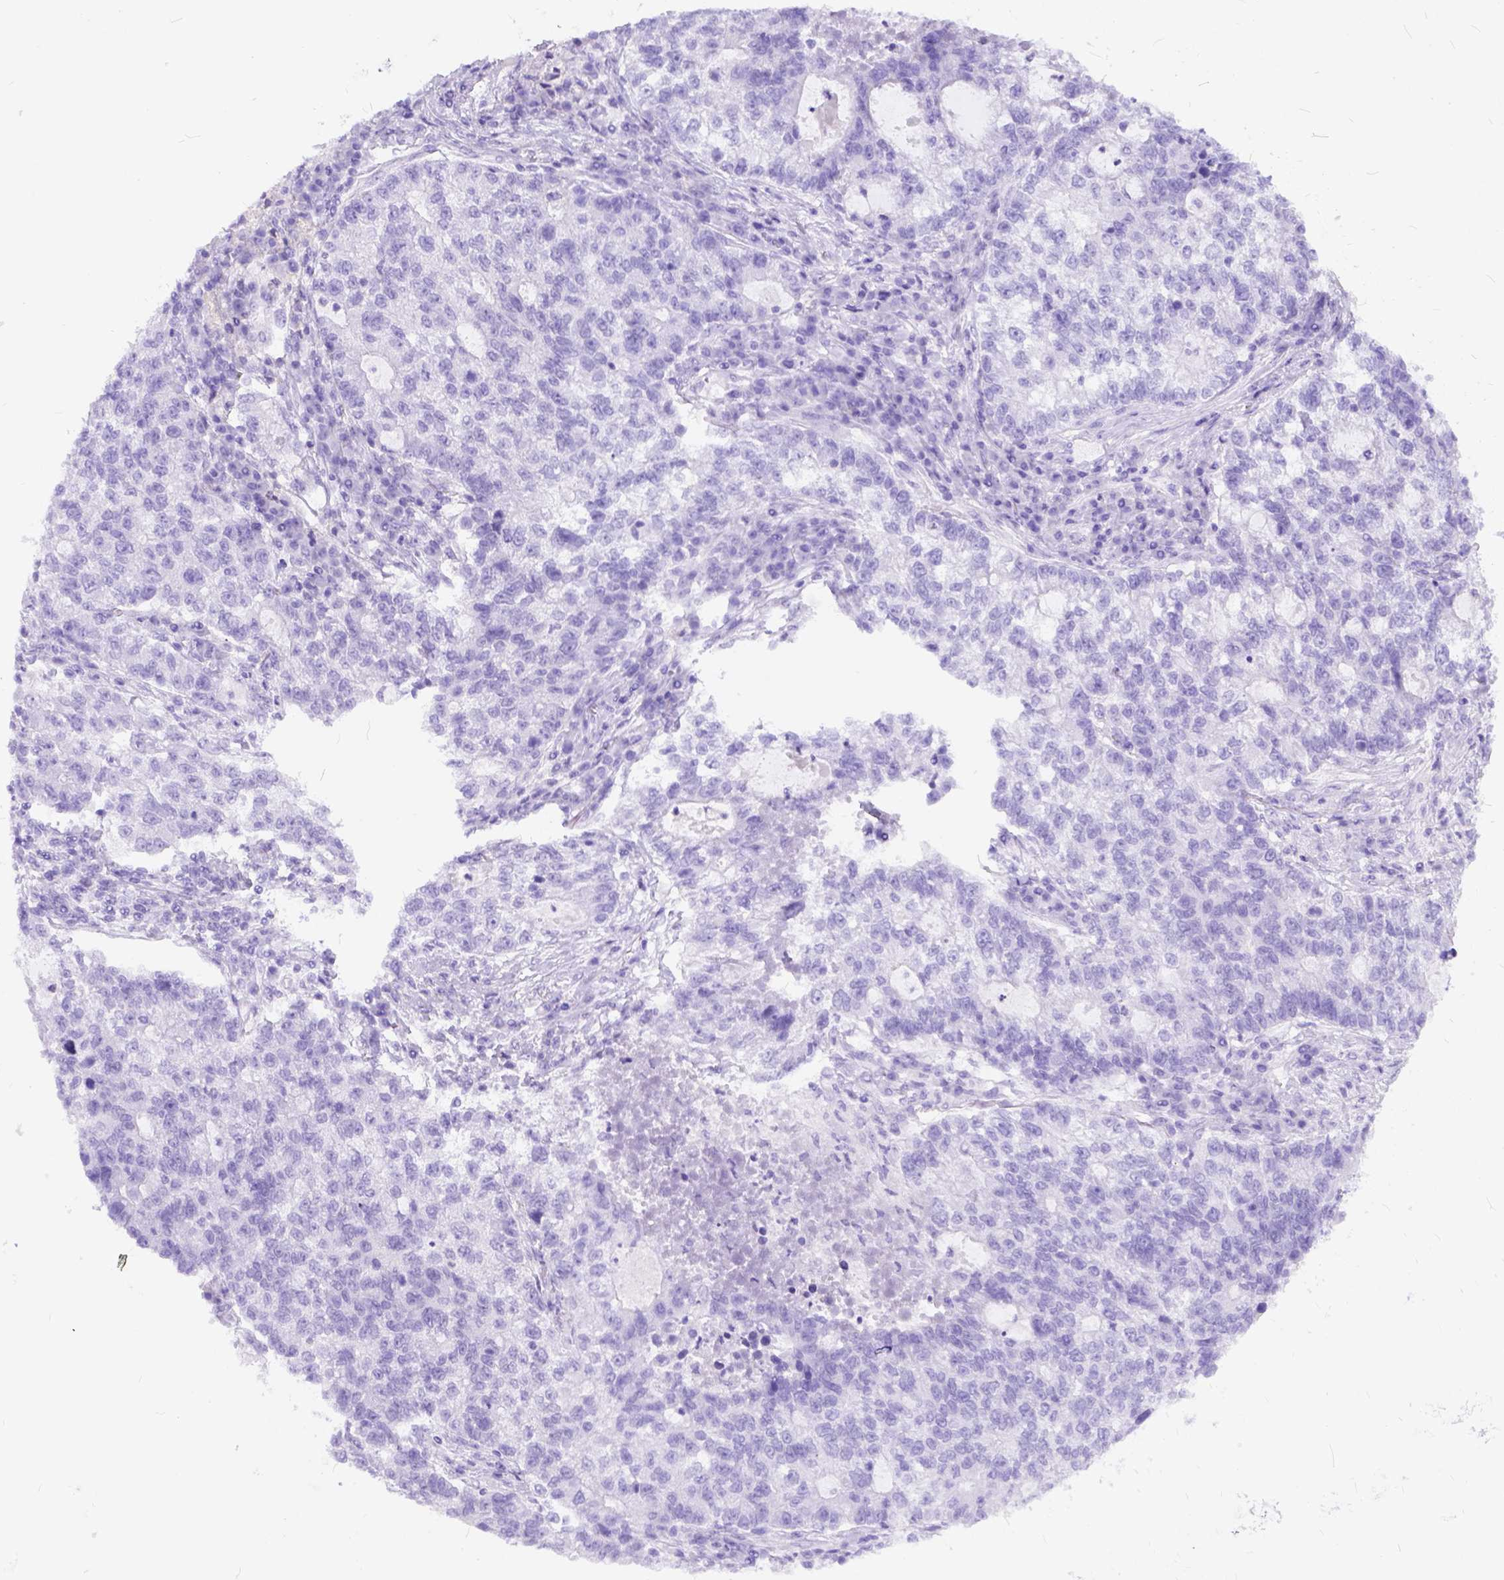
{"staining": {"intensity": "negative", "quantity": "none", "location": "none"}, "tissue": "lung cancer", "cell_type": "Tumor cells", "image_type": "cancer", "snomed": [{"axis": "morphology", "description": "Adenocarcinoma, NOS"}, {"axis": "topography", "description": "Lung"}], "caption": "An immunohistochemistry micrograph of lung adenocarcinoma is shown. There is no staining in tumor cells of lung adenocarcinoma. (Stains: DAB immunohistochemistry (IHC) with hematoxylin counter stain, Microscopy: brightfield microscopy at high magnification).", "gene": "C1QTNF3", "patient": {"sex": "male", "age": 57}}